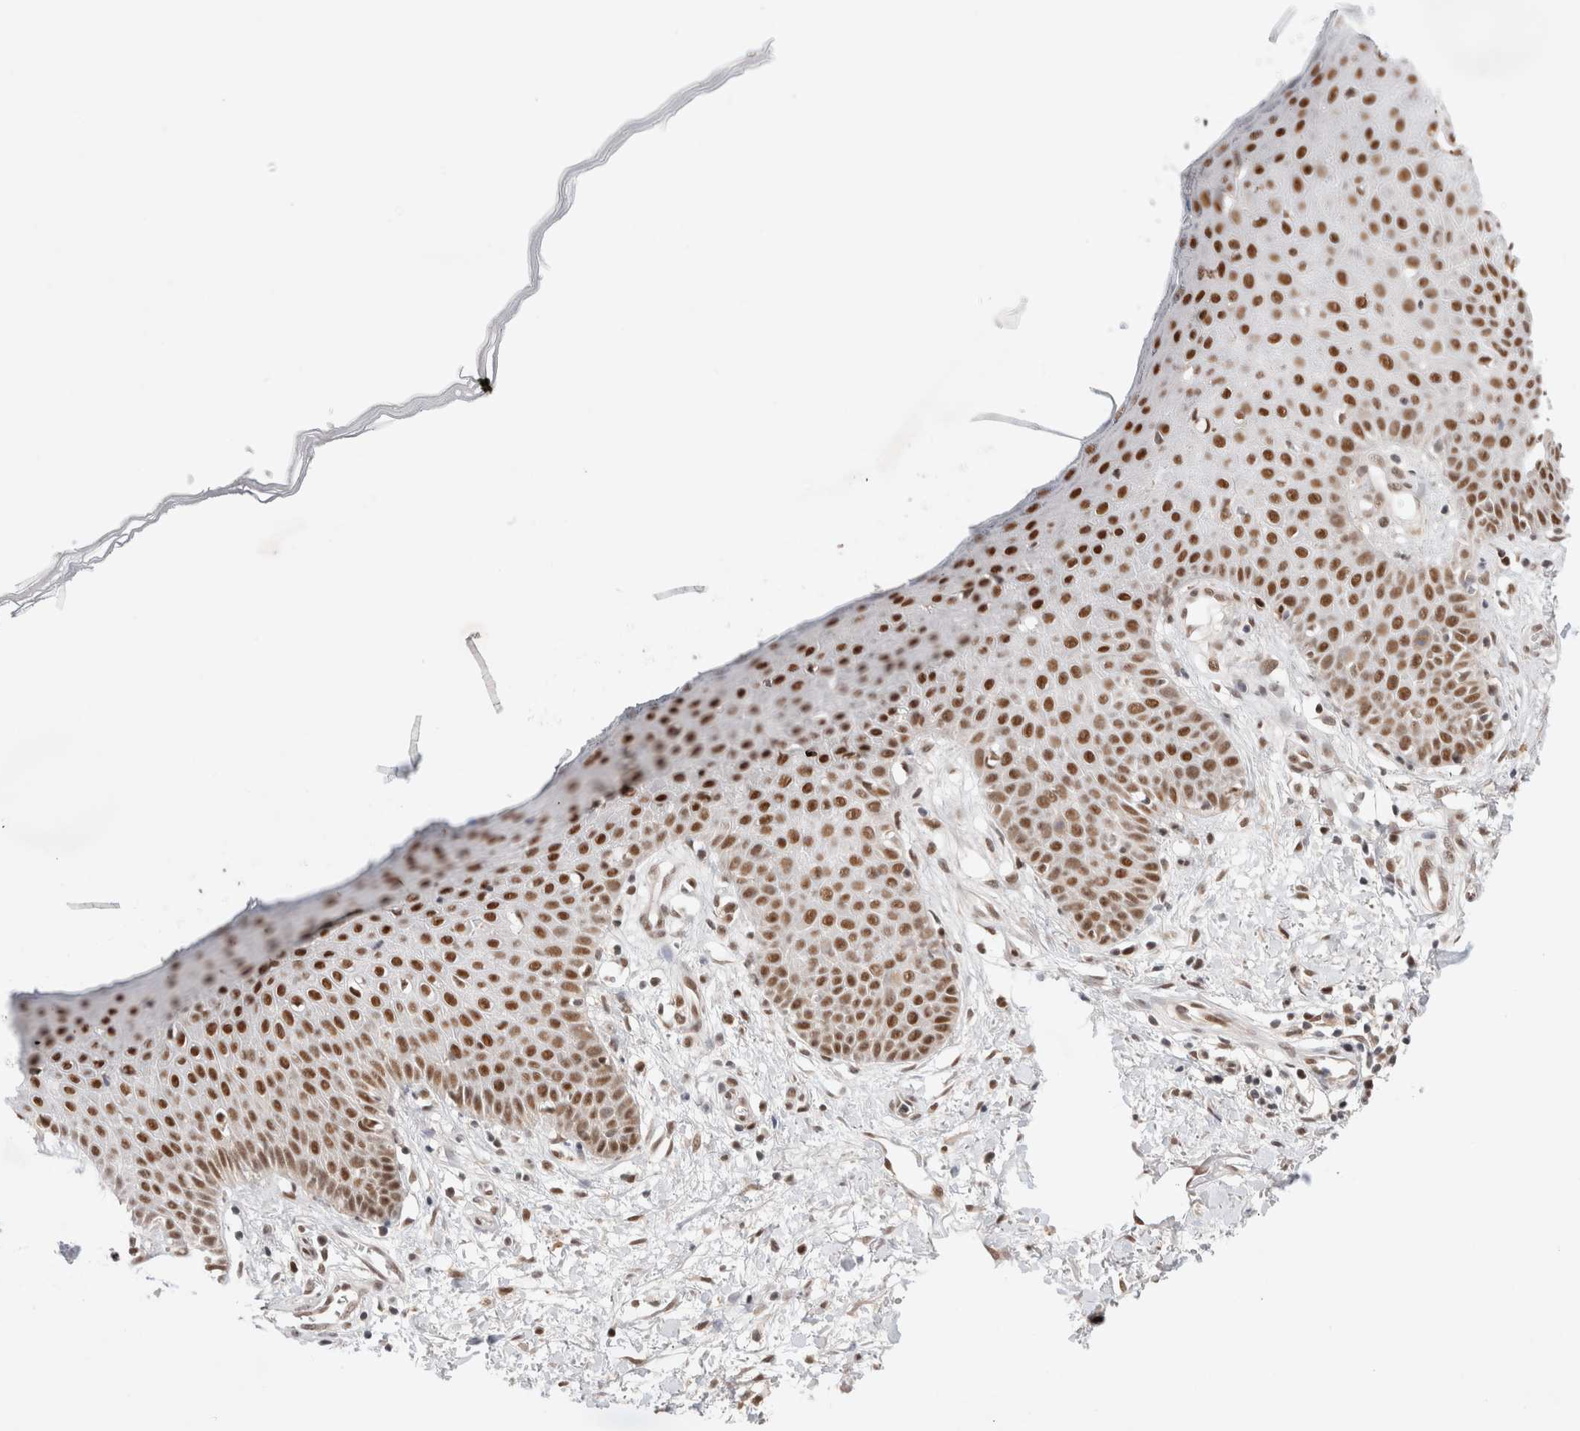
{"staining": {"intensity": "moderate", "quantity": ">75%", "location": "nuclear"}, "tissue": "skin", "cell_type": "Fibroblasts", "image_type": "normal", "snomed": [{"axis": "morphology", "description": "Normal tissue, NOS"}, {"axis": "morphology", "description": "Inflammation, NOS"}, {"axis": "topography", "description": "Skin"}], "caption": "Skin stained with DAB immunohistochemistry demonstrates medium levels of moderate nuclear staining in approximately >75% of fibroblasts.", "gene": "GTF2I", "patient": {"sex": "female", "age": 44}}